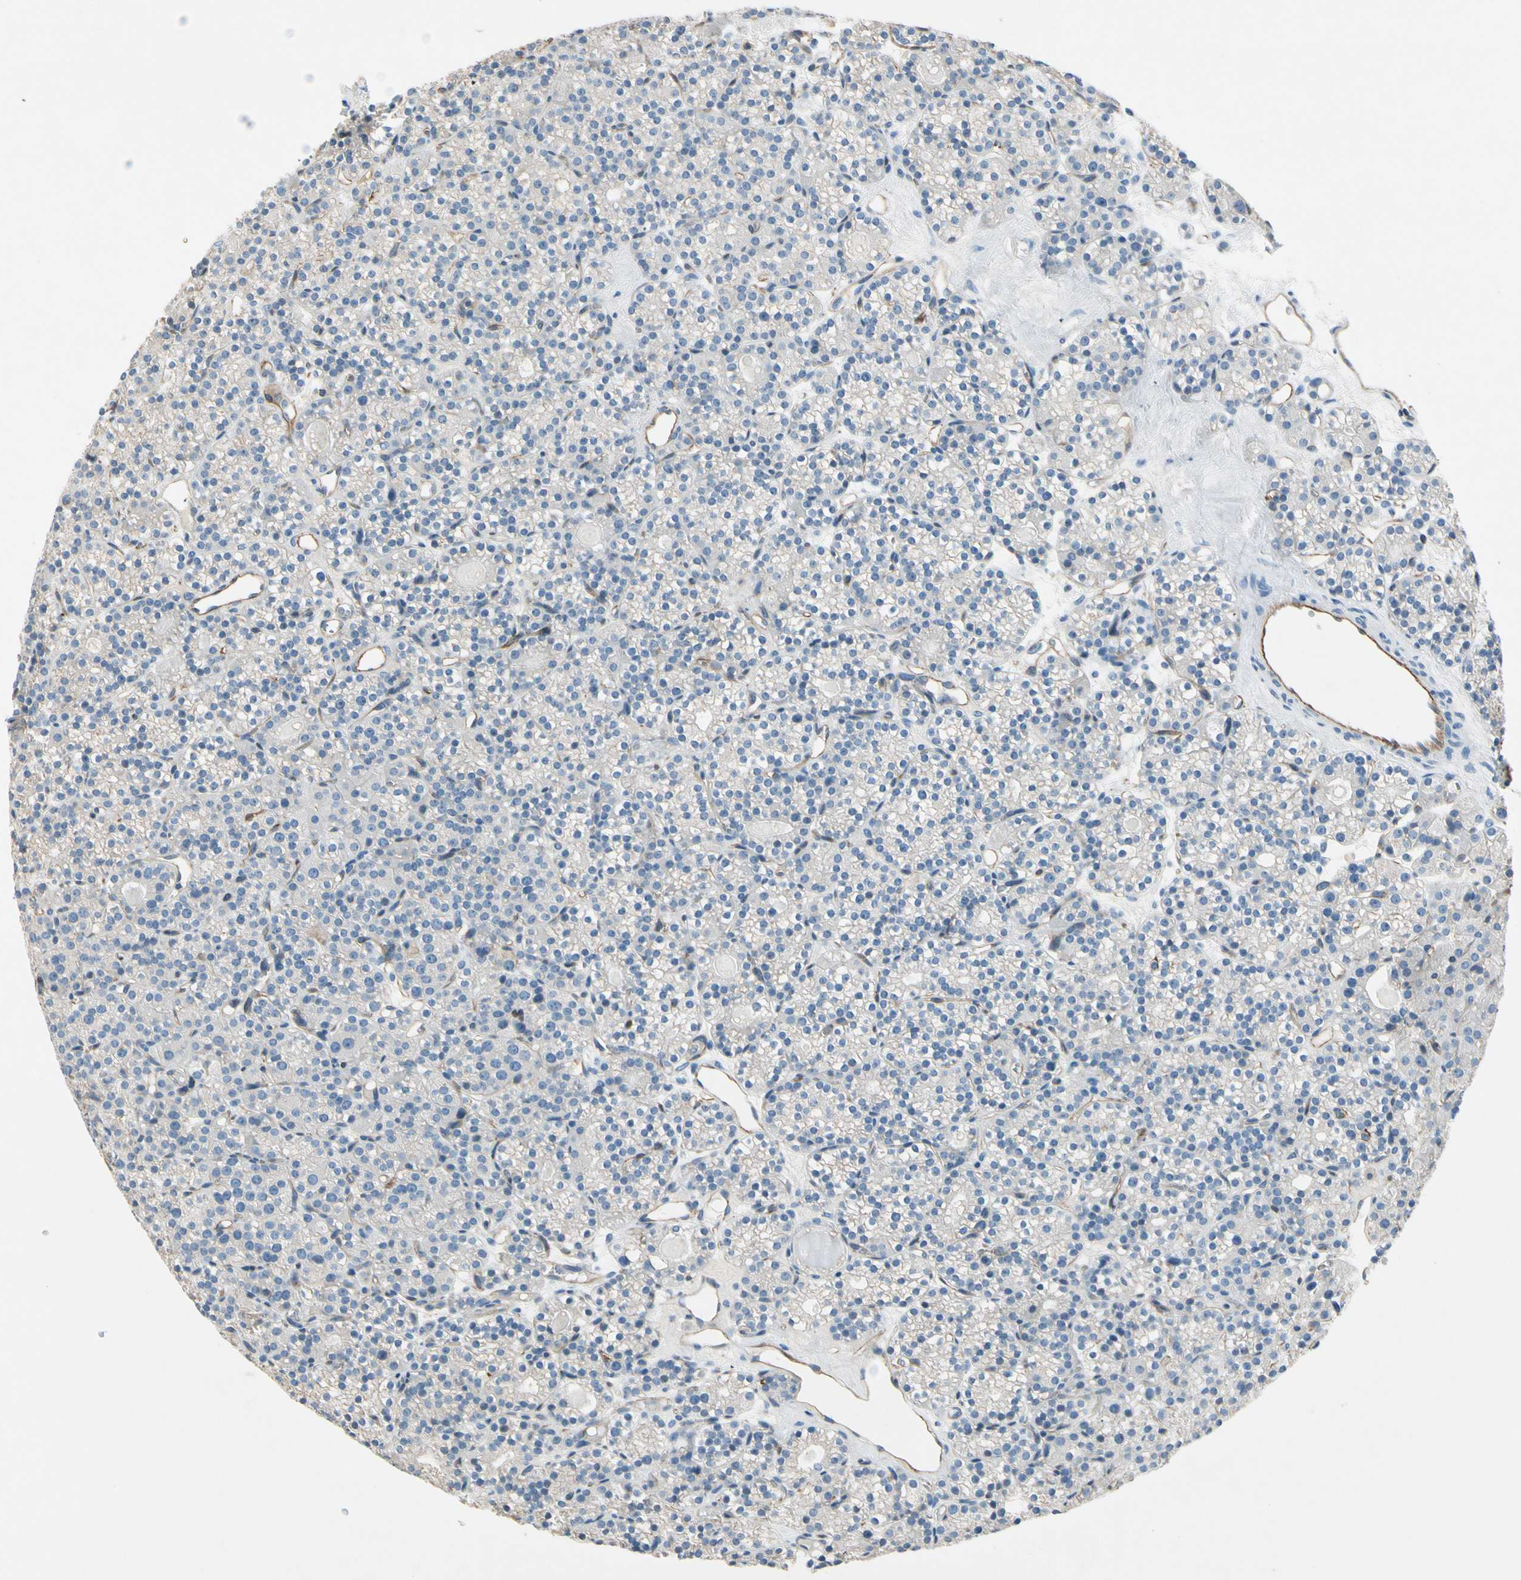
{"staining": {"intensity": "negative", "quantity": "none", "location": "none"}, "tissue": "parathyroid gland", "cell_type": "Glandular cells", "image_type": "normal", "snomed": [{"axis": "morphology", "description": "Normal tissue, NOS"}, {"axis": "topography", "description": "Parathyroid gland"}], "caption": "Photomicrograph shows no protein staining in glandular cells of normal parathyroid gland.", "gene": "CD93", "patient": {"sex": "female", "age": 64}}